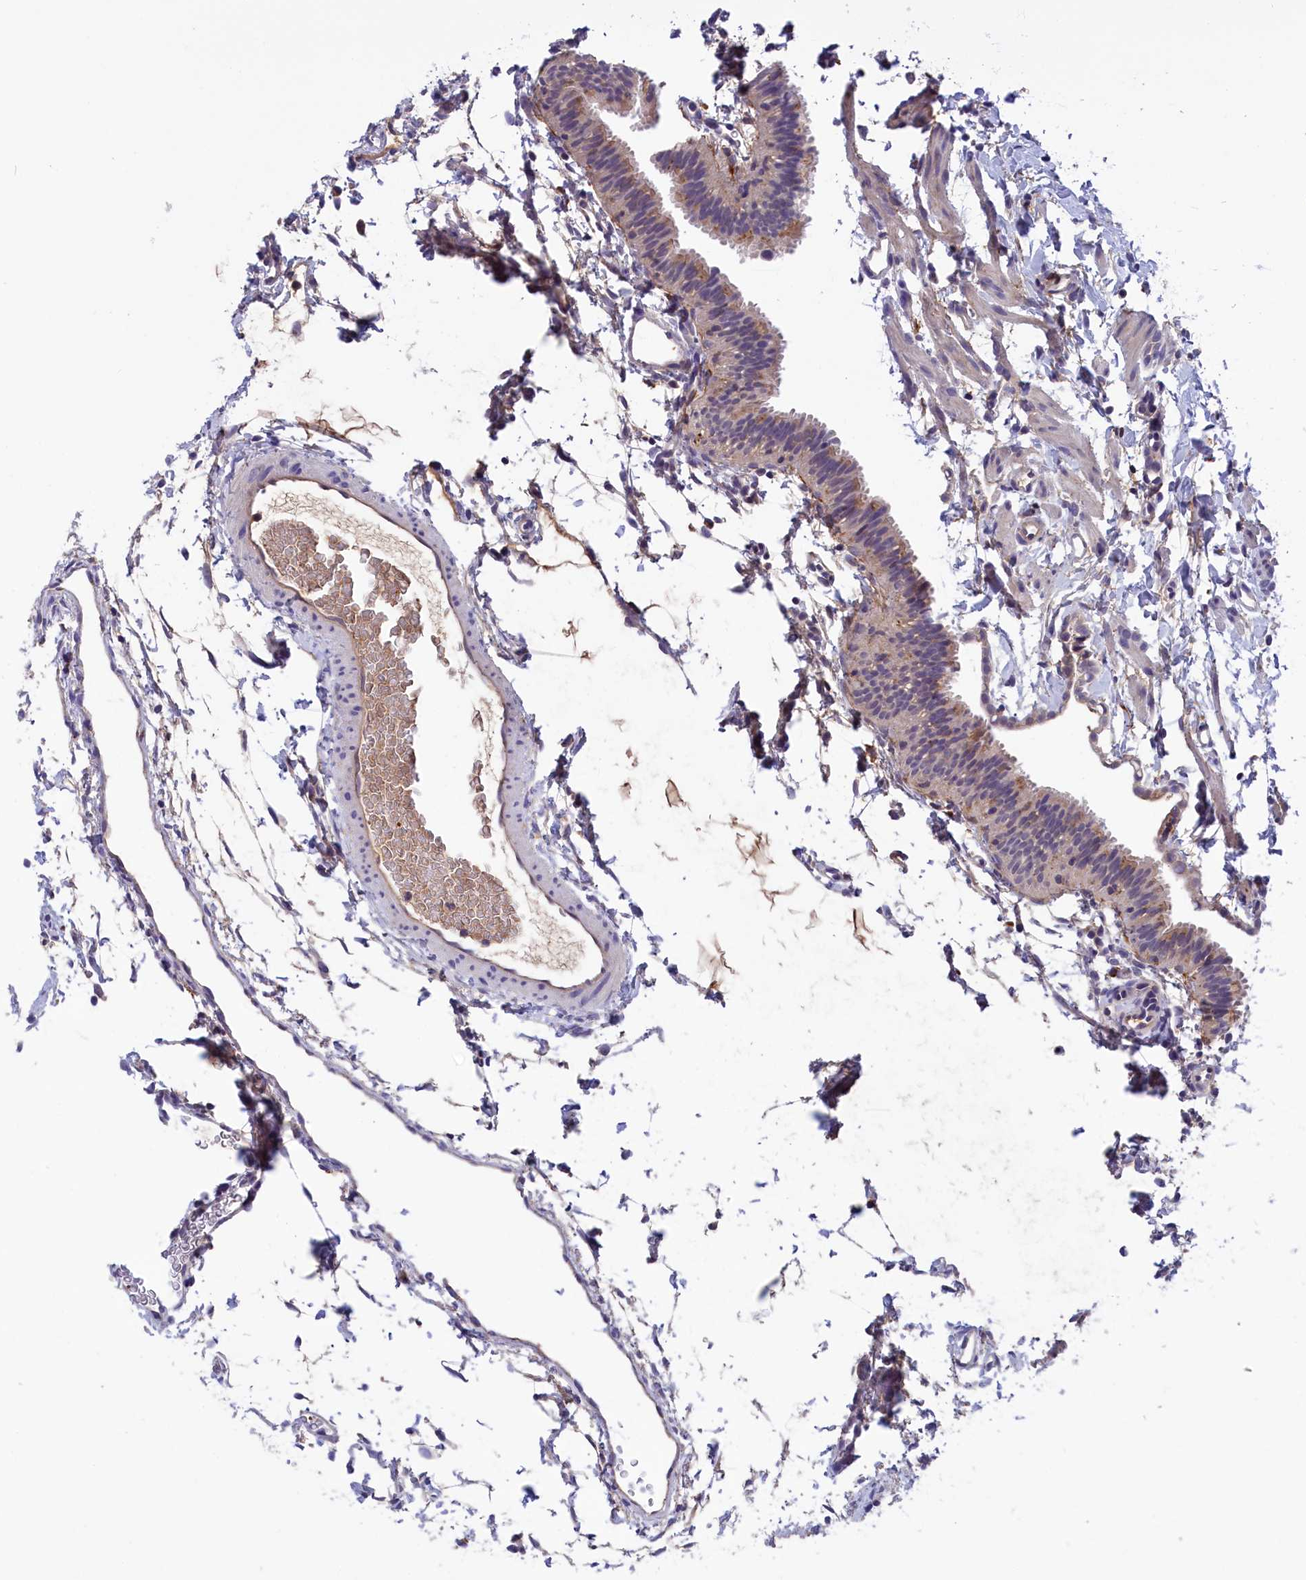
{"staining": {"intensity": "weak", "quantity": "25%-75%", "location": "cytoplasmic/membranous"}, "tissue": "fallopian tube", "cell_type": "Glandular cells", "image_type": "normal", "snomed": [{"axis": "morphology", "description": "Normal tissue, NOS"}, {"axis": "topography", "description": "Fallopian tube"}], "caption": "Immunohistochemistry of normal fallopian tube demonstrates low levels of weak cytoplasmic/membranous expression in approximately 25%-75% of glandular cells.", "gene": "STYX", "patient": {"sex": "female", "age": 35}}